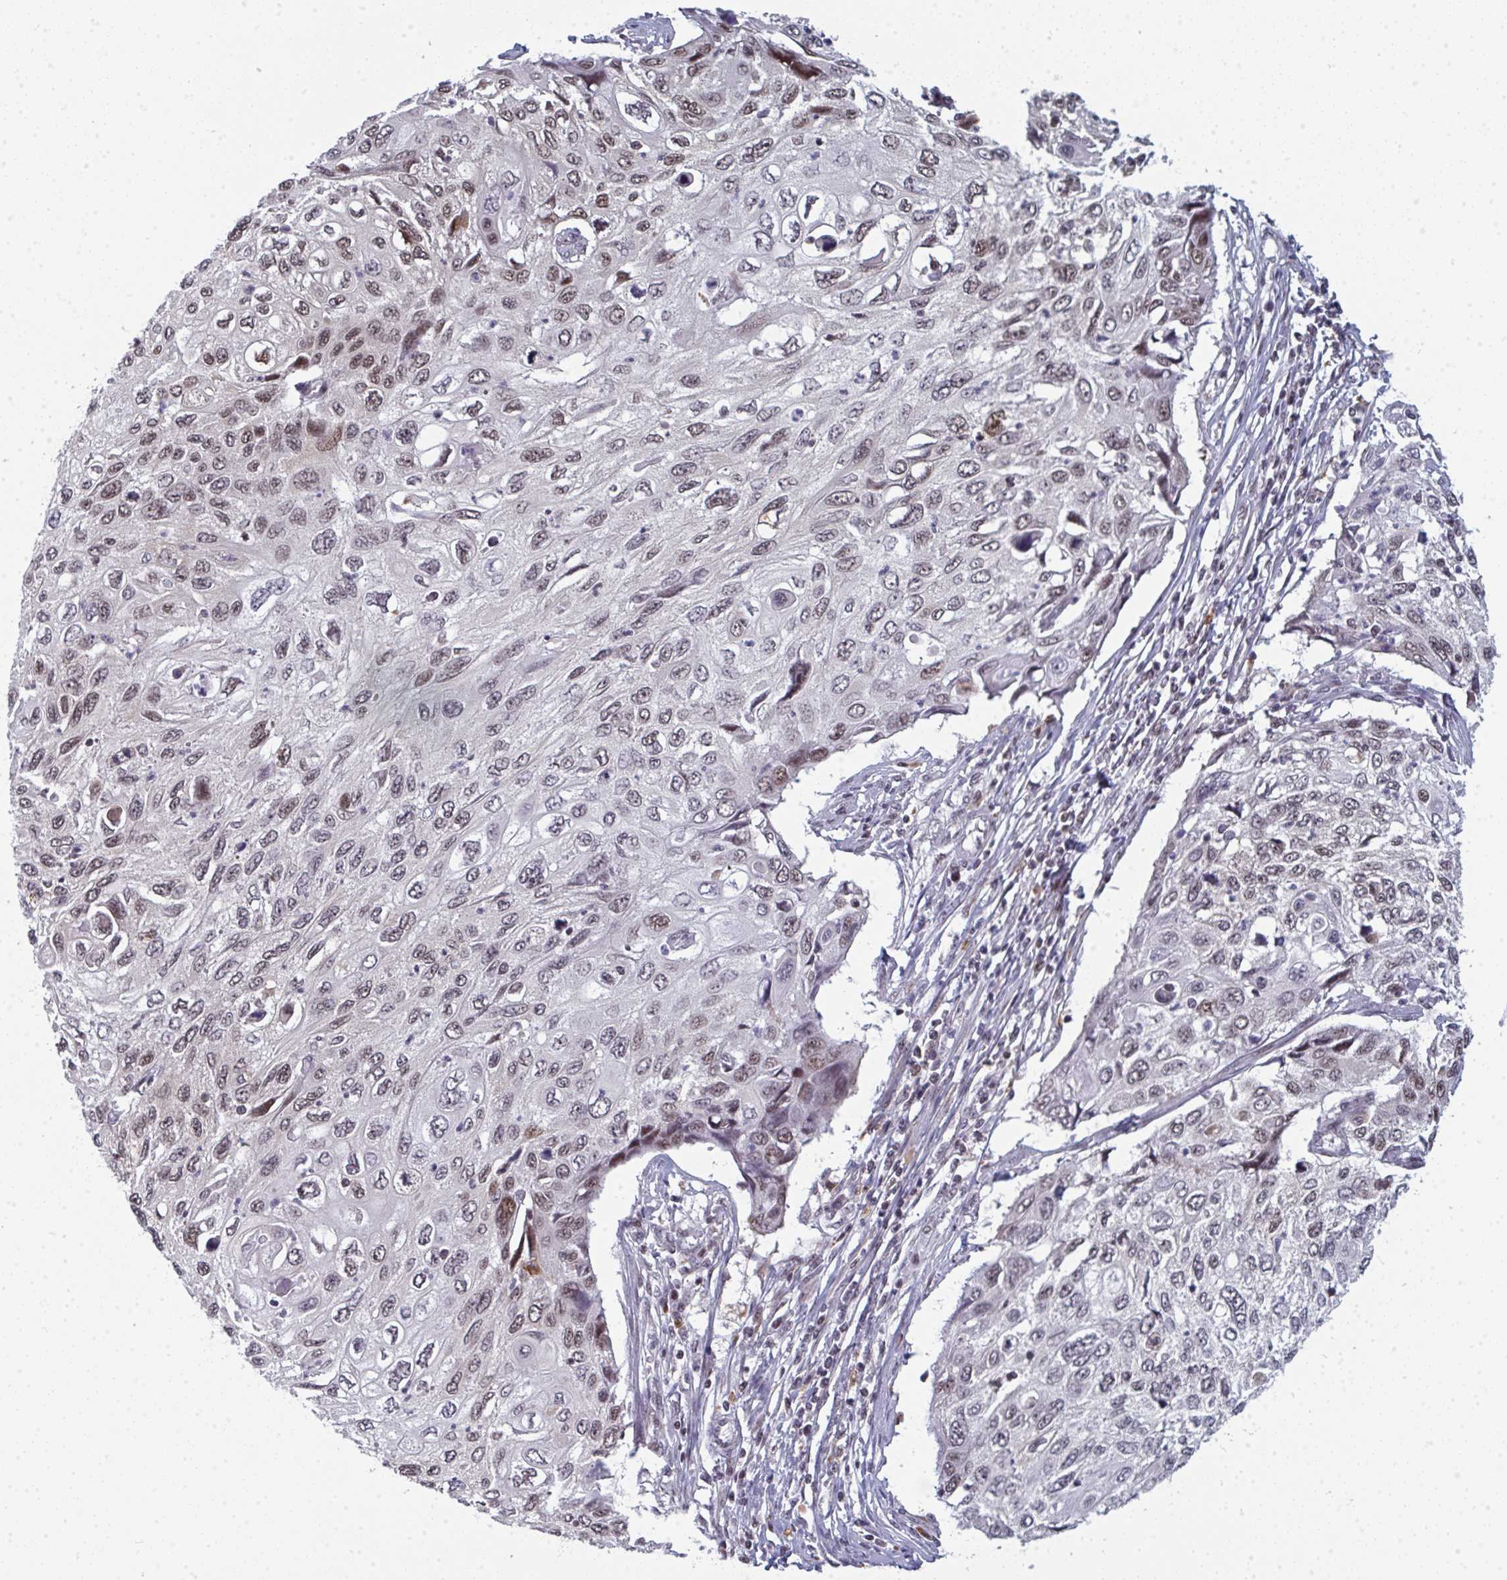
{"staining": {"intensity": "weak", "quantity": "25%-75%", "location": "nuclear"}, "tissue": "cervical cancer", "cell_type": "Tumor cells", "image_type": "cancer", "snomed": [{"axis": "morphology", "description": "Squamous cell carcinoma, NOS"}, {"axis": "topography", "description": "Cervix"}], "caption": "A brown stain highlights weak nuclear staining of a protein in cervical cancer tumor cells. The staining was performed using DAB (3,3'-diaminobenzidine) to visualize the protein expression in brown, while the nuclei were stained in blue with hematoxylin (Magnification: 20x).", "gene": "ATF1", "patient": {"sex": "female", "age": 70}}